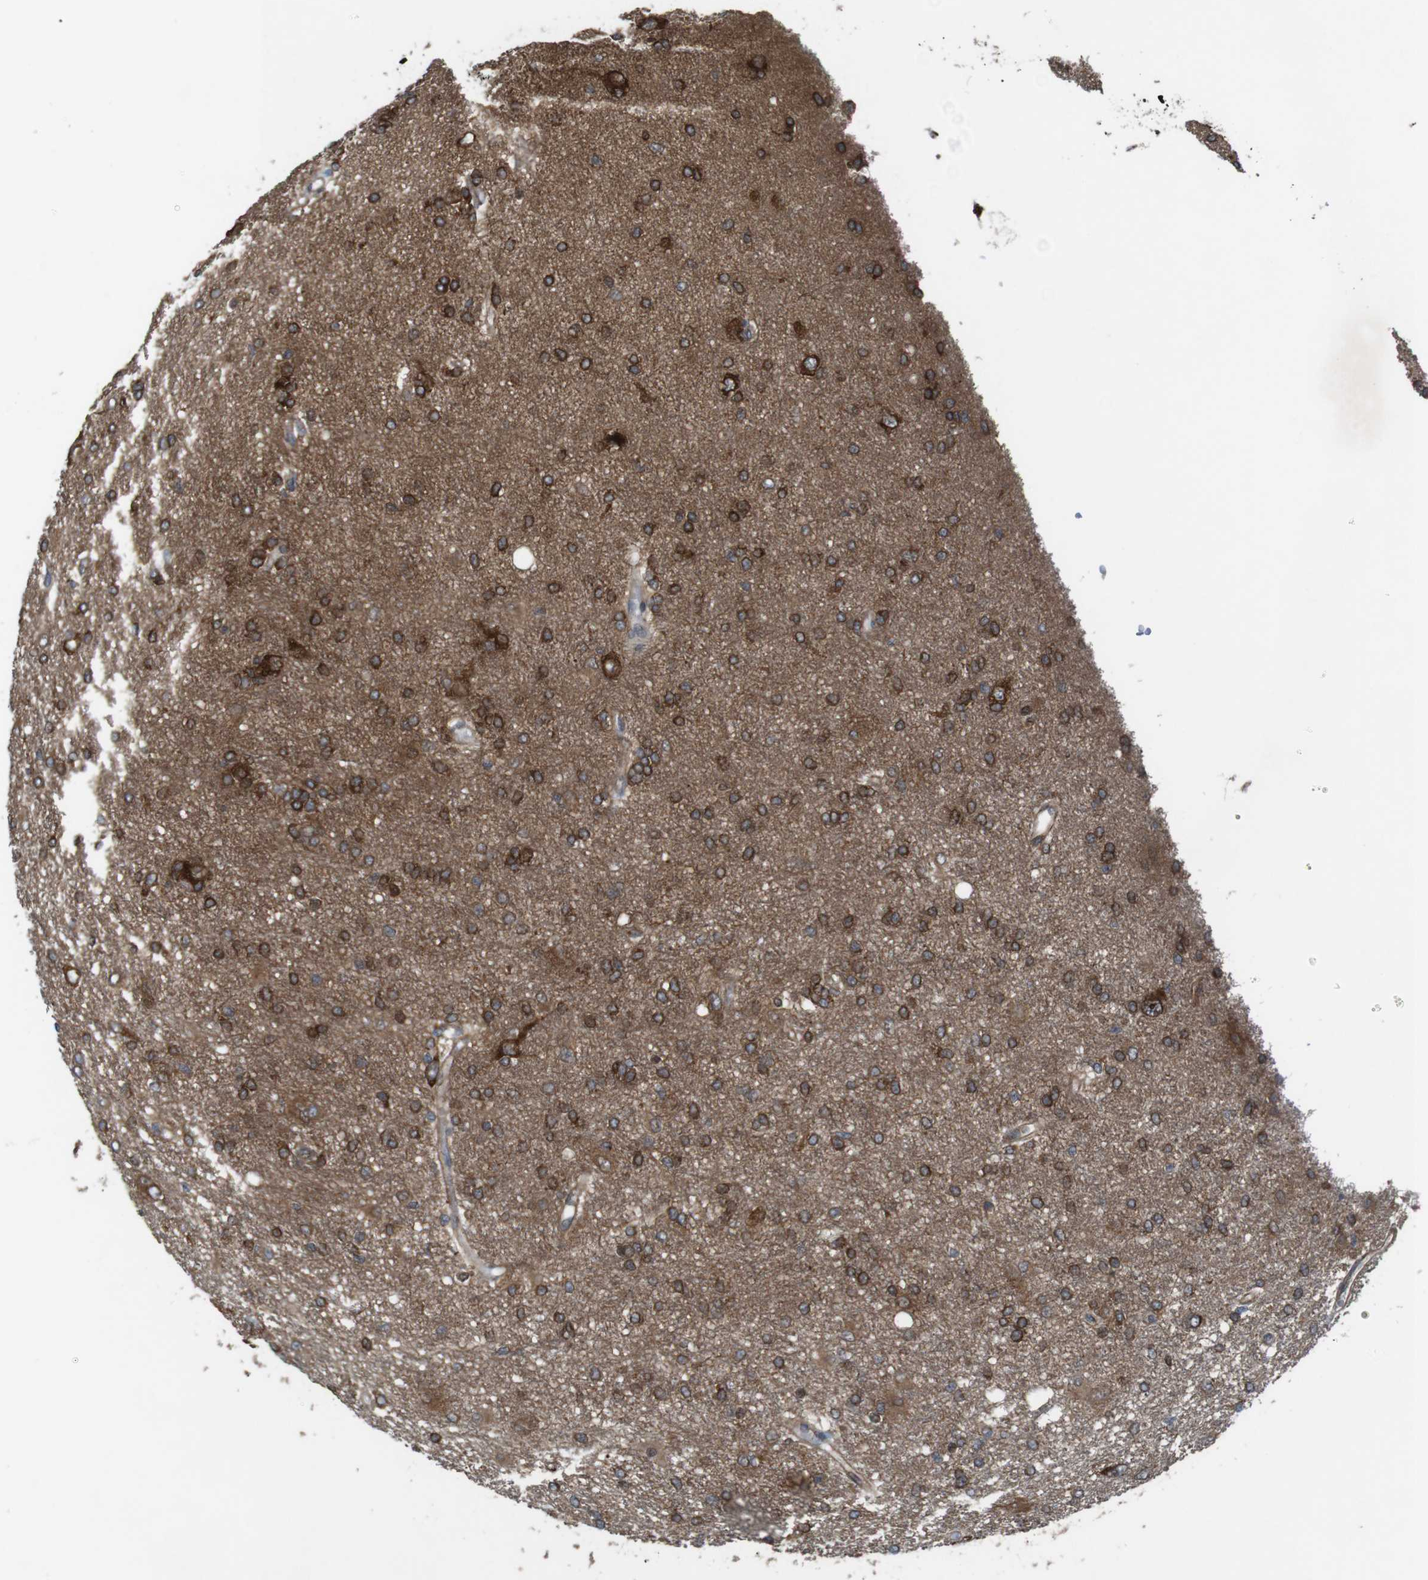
{"staining": {"intensity": "strong", "quantity": "25%-75%", "location": "cytoplasmic/membranous"}, "tissue": "glioma", "cell_type": "Tumor cells", "image_type": "cancer", "snomed": [{"axis": "morphology", "description": "Glioma, malignant, High grade"}, {"axis": "topography", "description": "Brain"}], "caption": "A high amount of strong cytoplasmic/membranous staining is appreciated in about 25%-75% of tumor cells in glioma tissue.", "gene": "PTGER4", "patient": {"sex": "female", "age": 59}}